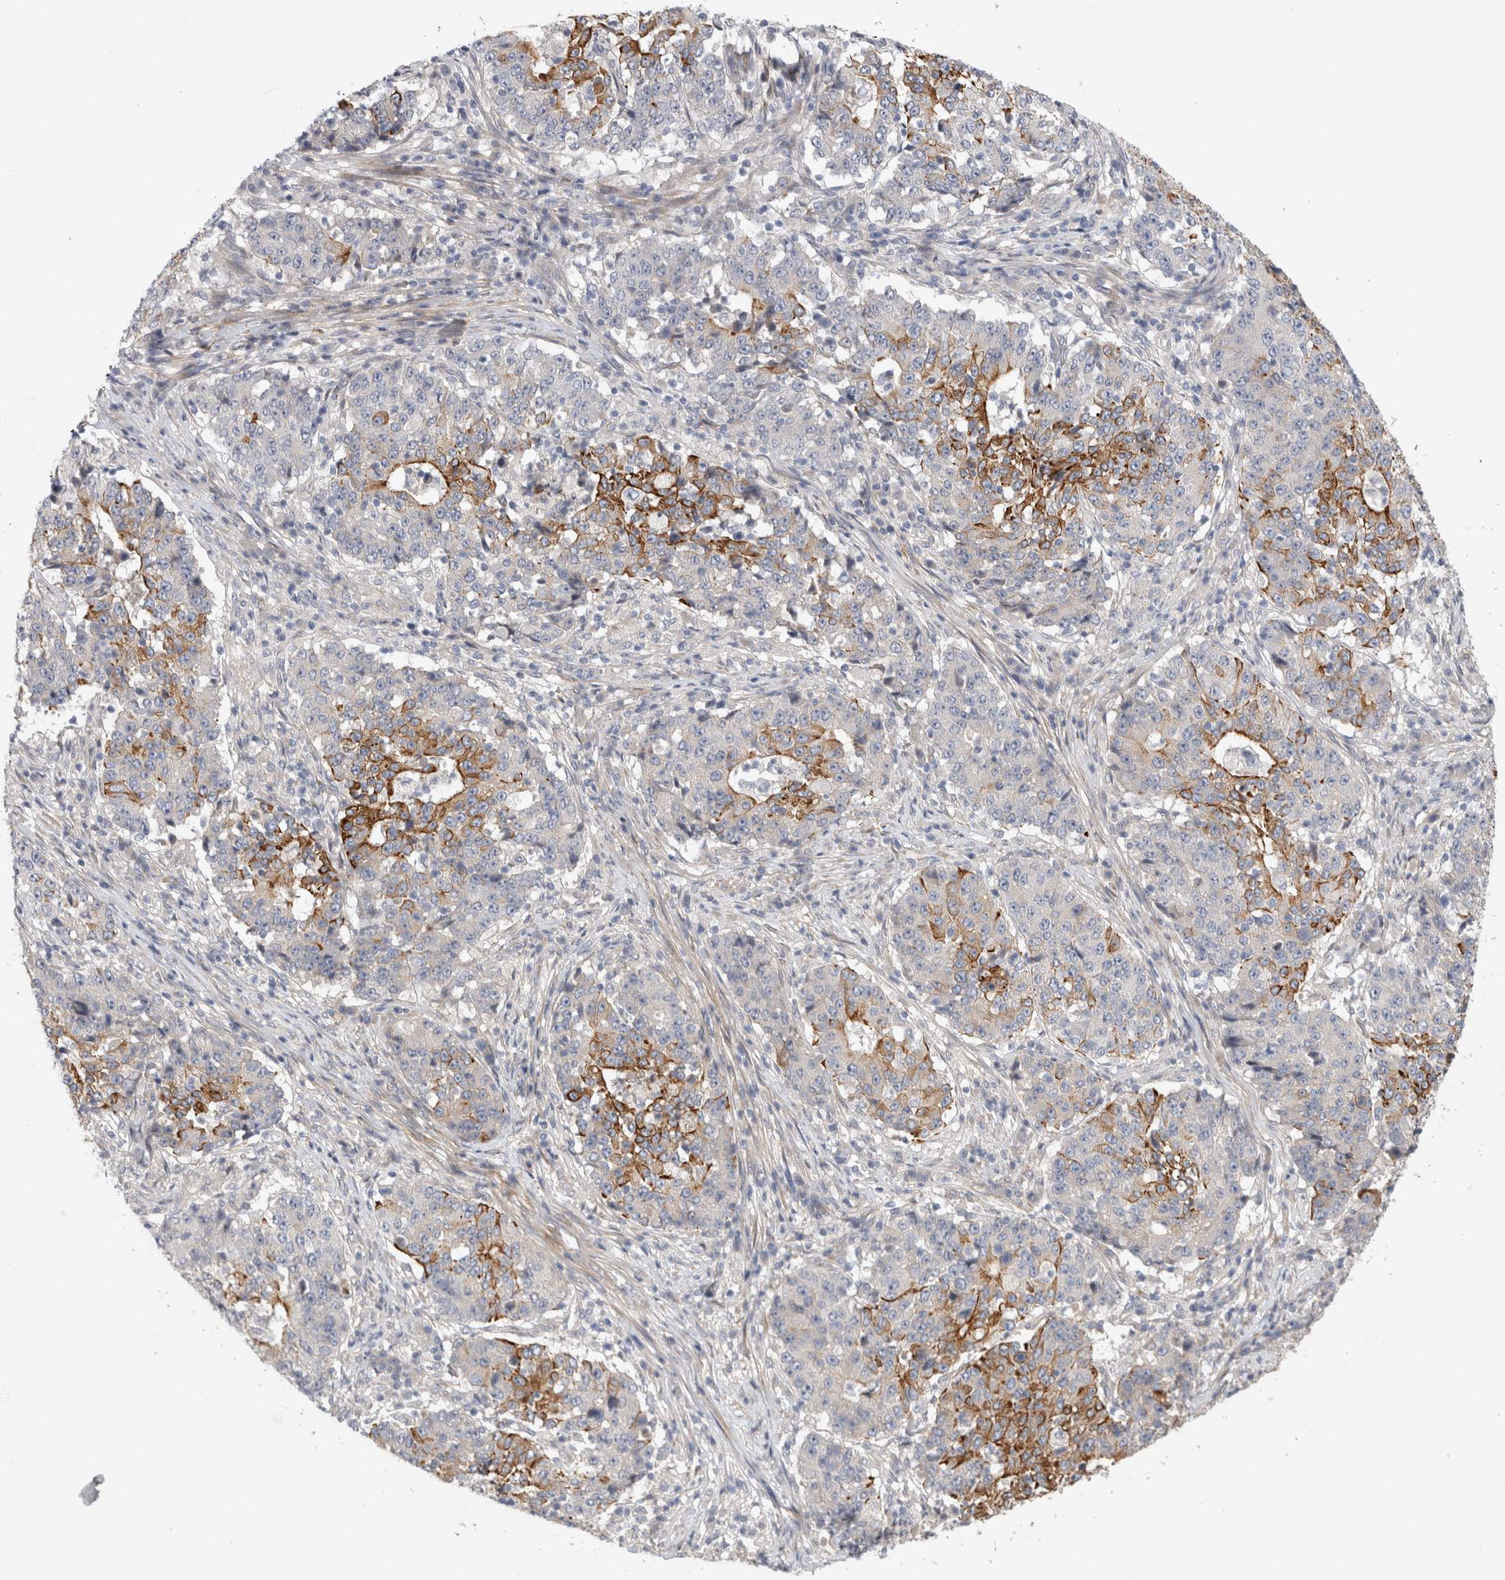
{"staining": {"intensity": "moderate", "quantity": "25%-75%", "location": "cytoplasmic/membranous"}, "tissue": "stomach cancer", "cell_type": "Tumor cells", "image_type": "cancer", "snomed": [{"axis": "morphology", "description": "Adenocarcinoma, NOS"}, {"axis": "topography", "description": "Stomach"}], "caption": "Stomach cancer stained for a protein demonstrates moderate cytoplasmic/membranous positivity in tumor cells.", "gene": "BZW2", "patient": {"sex": "male", "age": 59}}